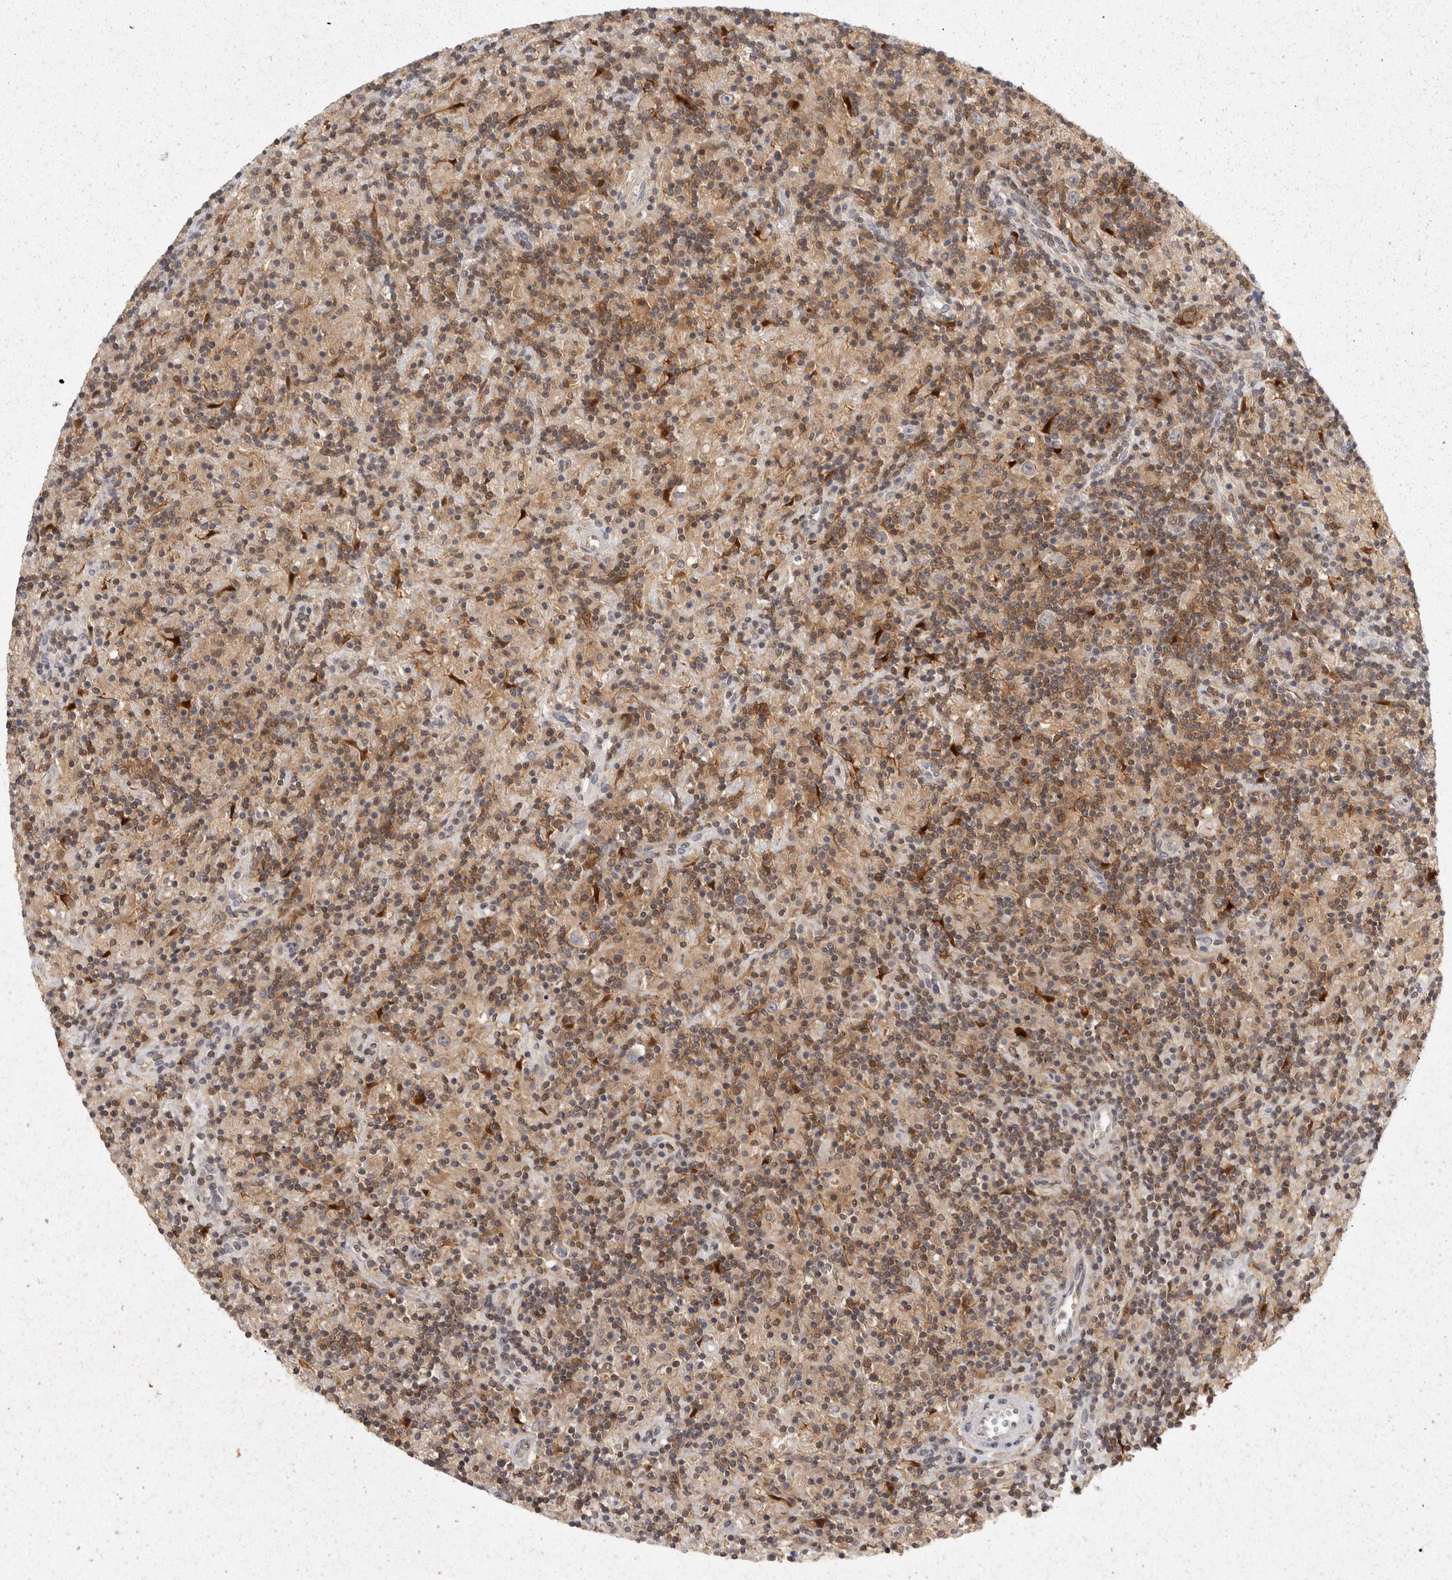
{"staining": {"intensity": "negative", "quantity": "none", "location": "none"}, "tissue": "lymphoma", "cell_type": "Tumor cells", "image_type": "cancer", "snomed": [{"axis": "morphology", "description": "Hodgkin's disease, NOS"}, {"axis": "topography", "description": "Lymph node"}], "caption": "The image shows no significant positivity in tumor cells of Hodgkin's disease. Brightfield microscopy of immunohistochemistry stained with DAB (brown) and hematoxylin (blue), captured at high magnification.", "gene": "ACAT2", "patient": {"sex": "male", "age": 70}}